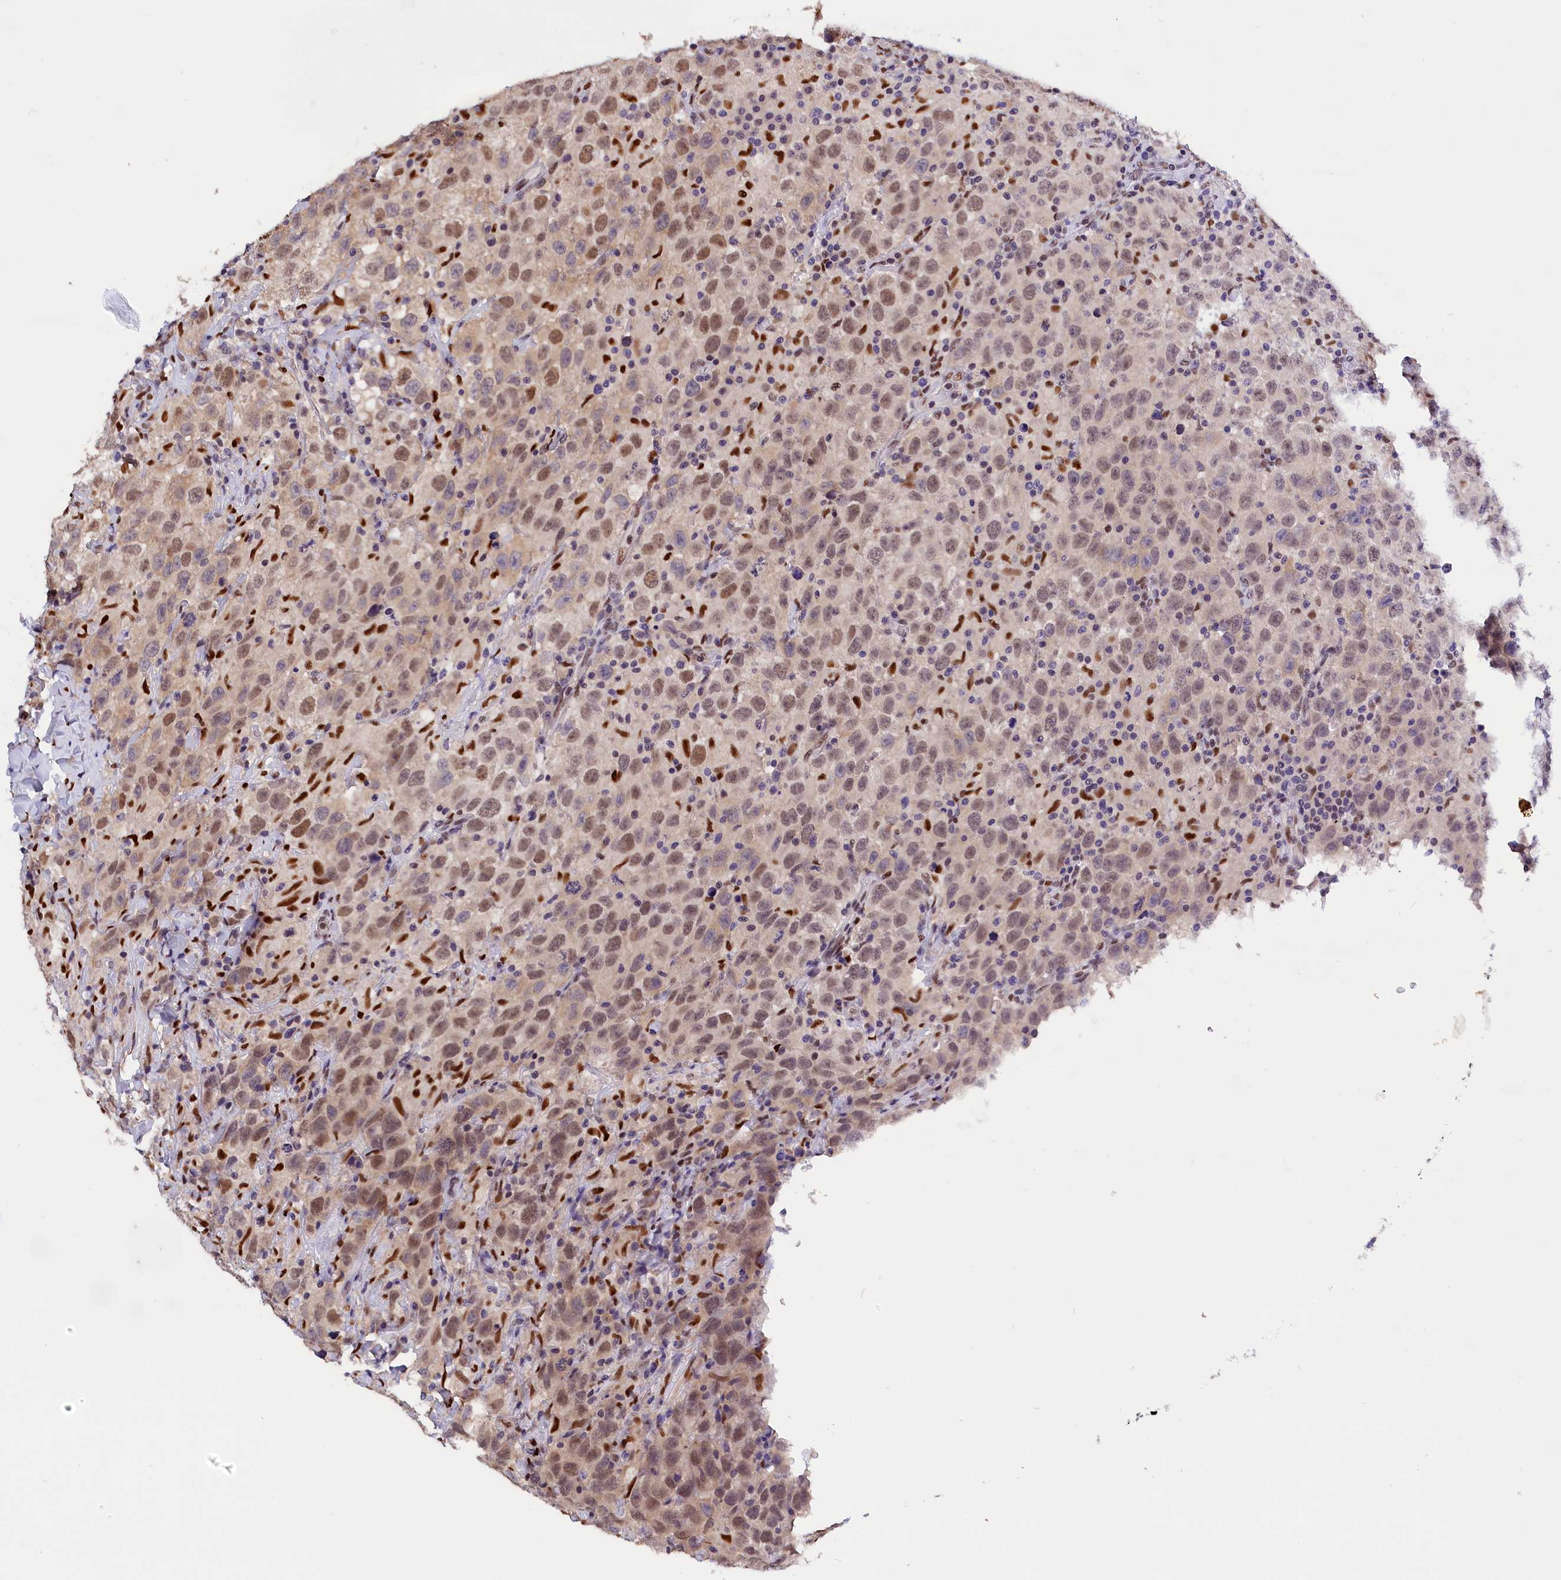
{"staining": {"intensity": "moderate", "quantity": ">75%", "location": "nuclear"}, "tissue": "testis cancer", "cell_type": "Tumor cells", "image_type": "cancer", "snomed": [{"axis": "morphology", "description": "Seminoma, NOS"}, {"axis": "topography", "description": "Testis"}], "caption": "A medium amount of moderate nuclear positivity is seen in approximately >75% of tumor cells in testis cancer tissue. The protein of interest is shown in brown color, while the nuclei are stained blue.", "gene": "BTBD9", "patient": {"sex": "male", "age": 65}}